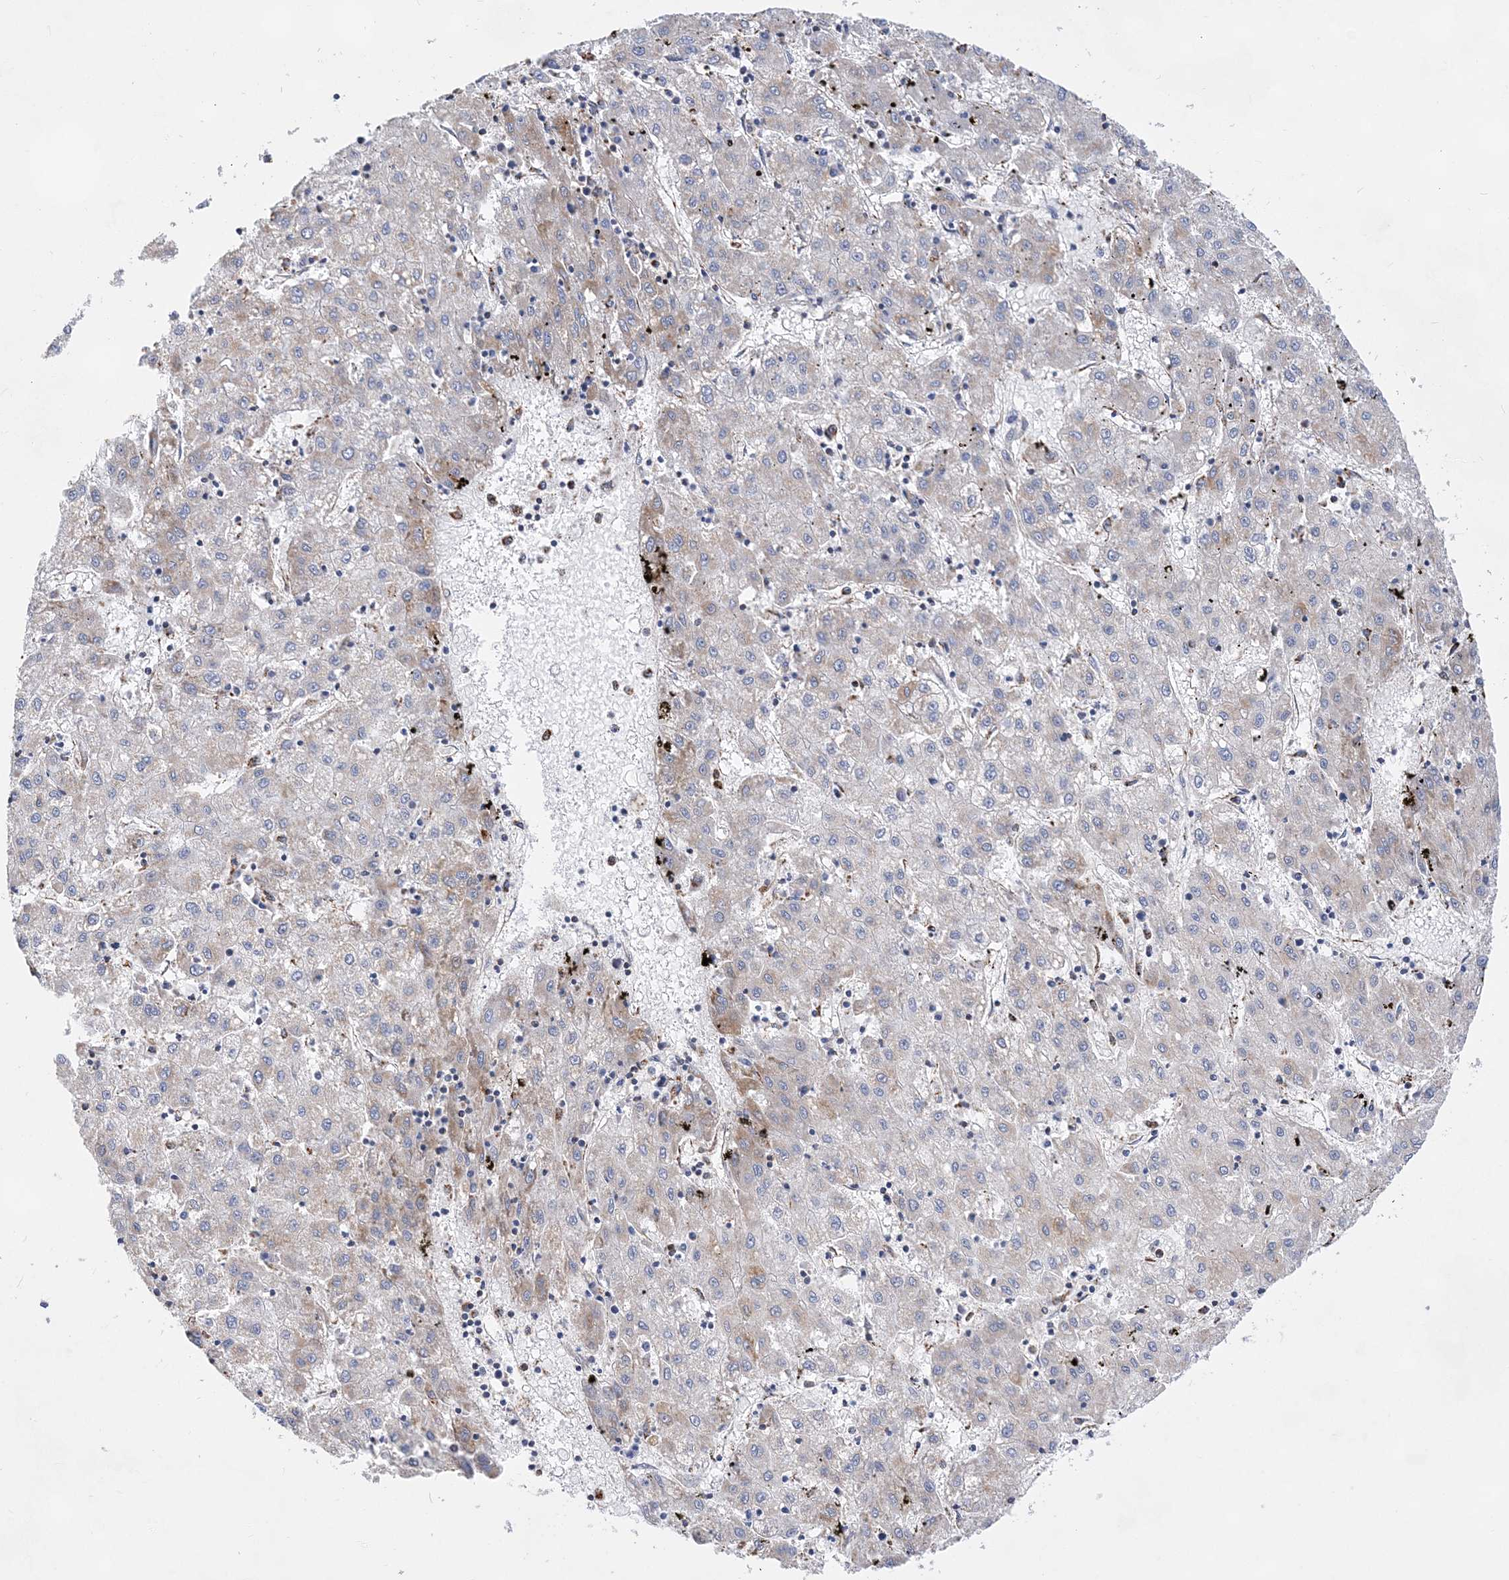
{"staining": {"intensity": "weak", "quantity": "<25%", "location": "cytoplasmic/membranous"}, "tissue": "liver cancer", "cell_type": "Tumor cells", "image_type": "cancer", "snomed": [{"axis": "morphology", "description": "Carcinoma, Hepatocellular, NOS"}, {"axis": "topography", "description": "Liver"}], "caption": "A micrograph of human hepatocellular carcinoma (liver) is negative for staining in tumor cells.", "gene": "ACOT9", "patient": {"sex": "male", "age": 72}}